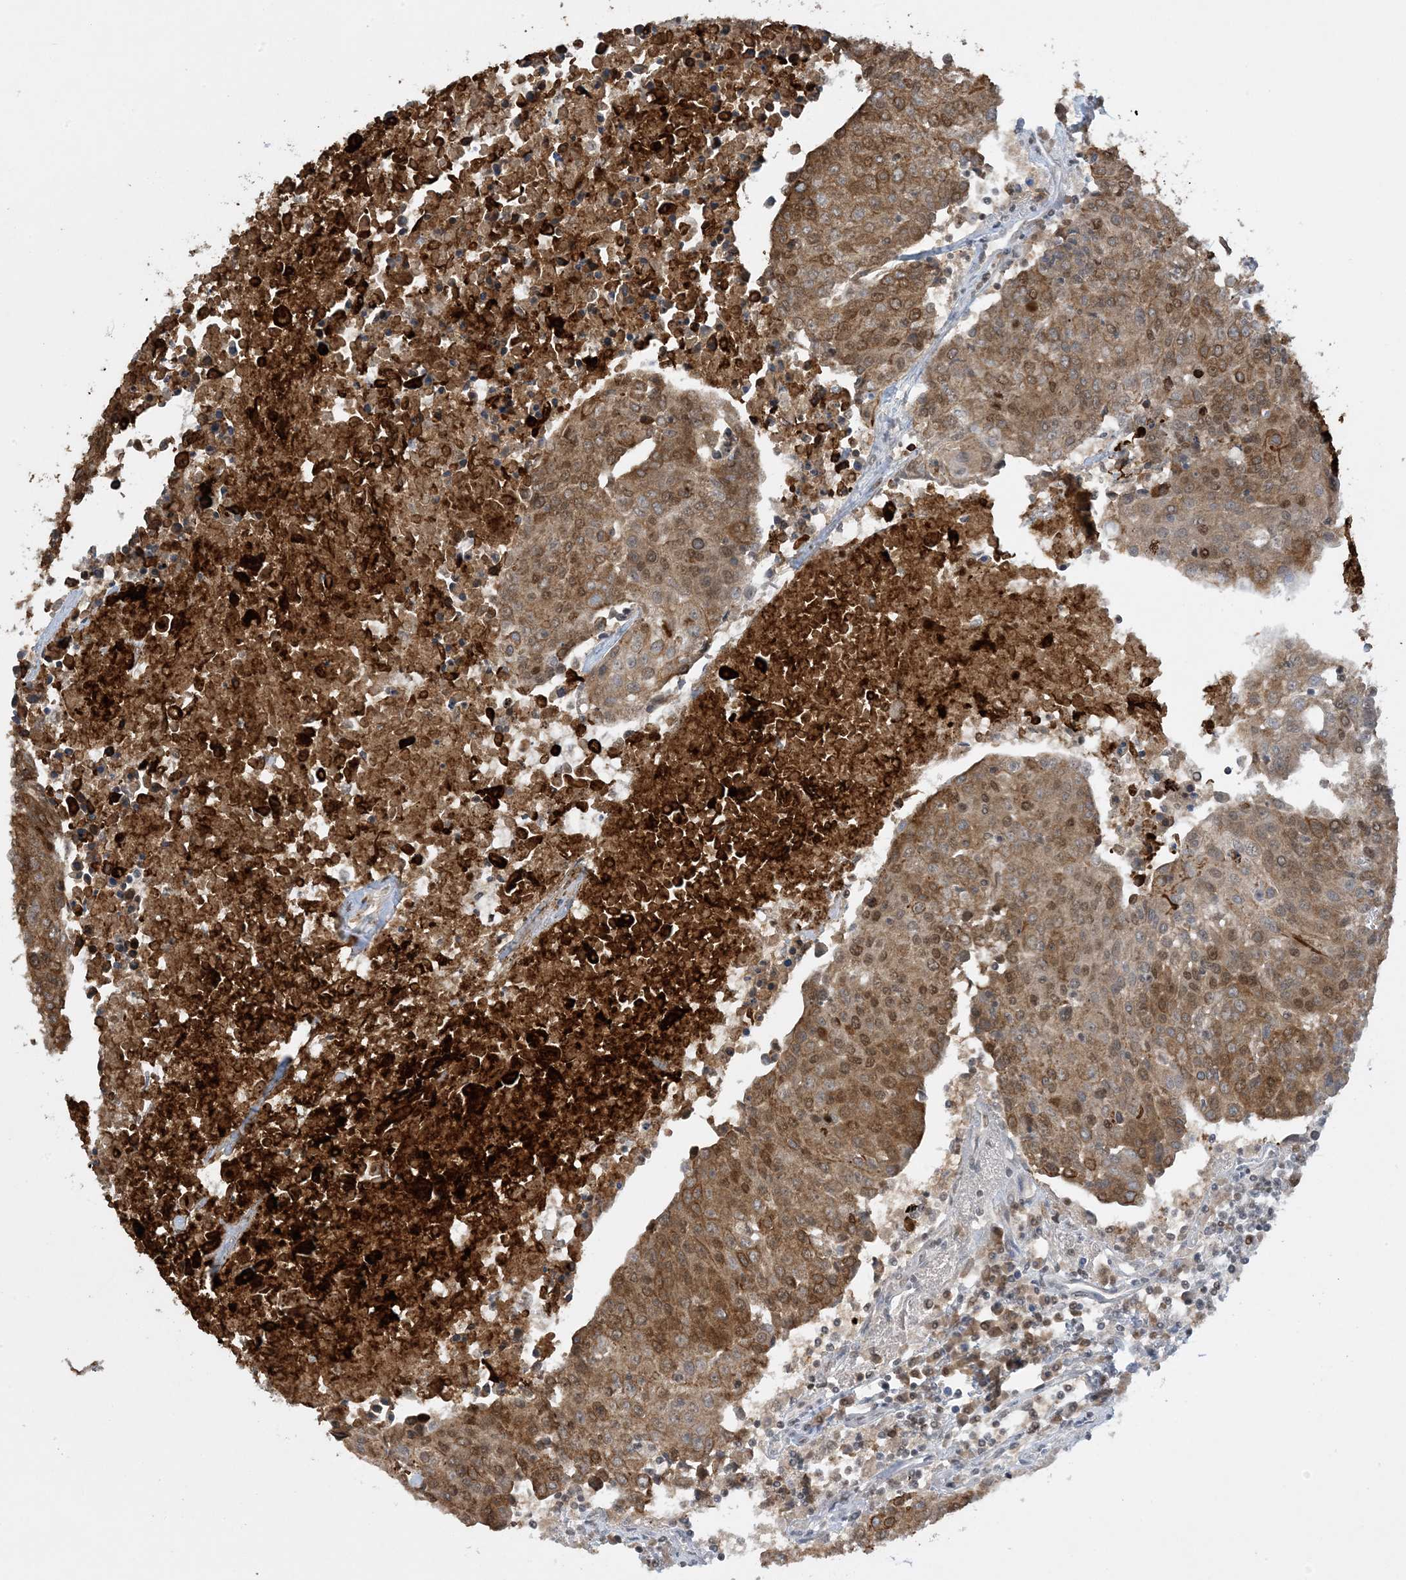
{"staining": {"intensity": "moderate", "quantity": ">75%", "location": "cytoplasmic/membranous"}, "tissue": "urothelial cancer", "cell_type": "Tumor cells", "image_type": "cancer", "snomed": [{"axis": "morphology", "description": "Urothelial carcinoma, High grade"}, {"axis": "topography", "description": "Urinary bladder"}], "caption": "Protein staining by IHC displays moderate cytoplasmic/membranous staining in approximately >75% of tumor cells in urothelial cancer.", "gene": "ACYP2", "patient": {"sex": "female", "age": 85}}